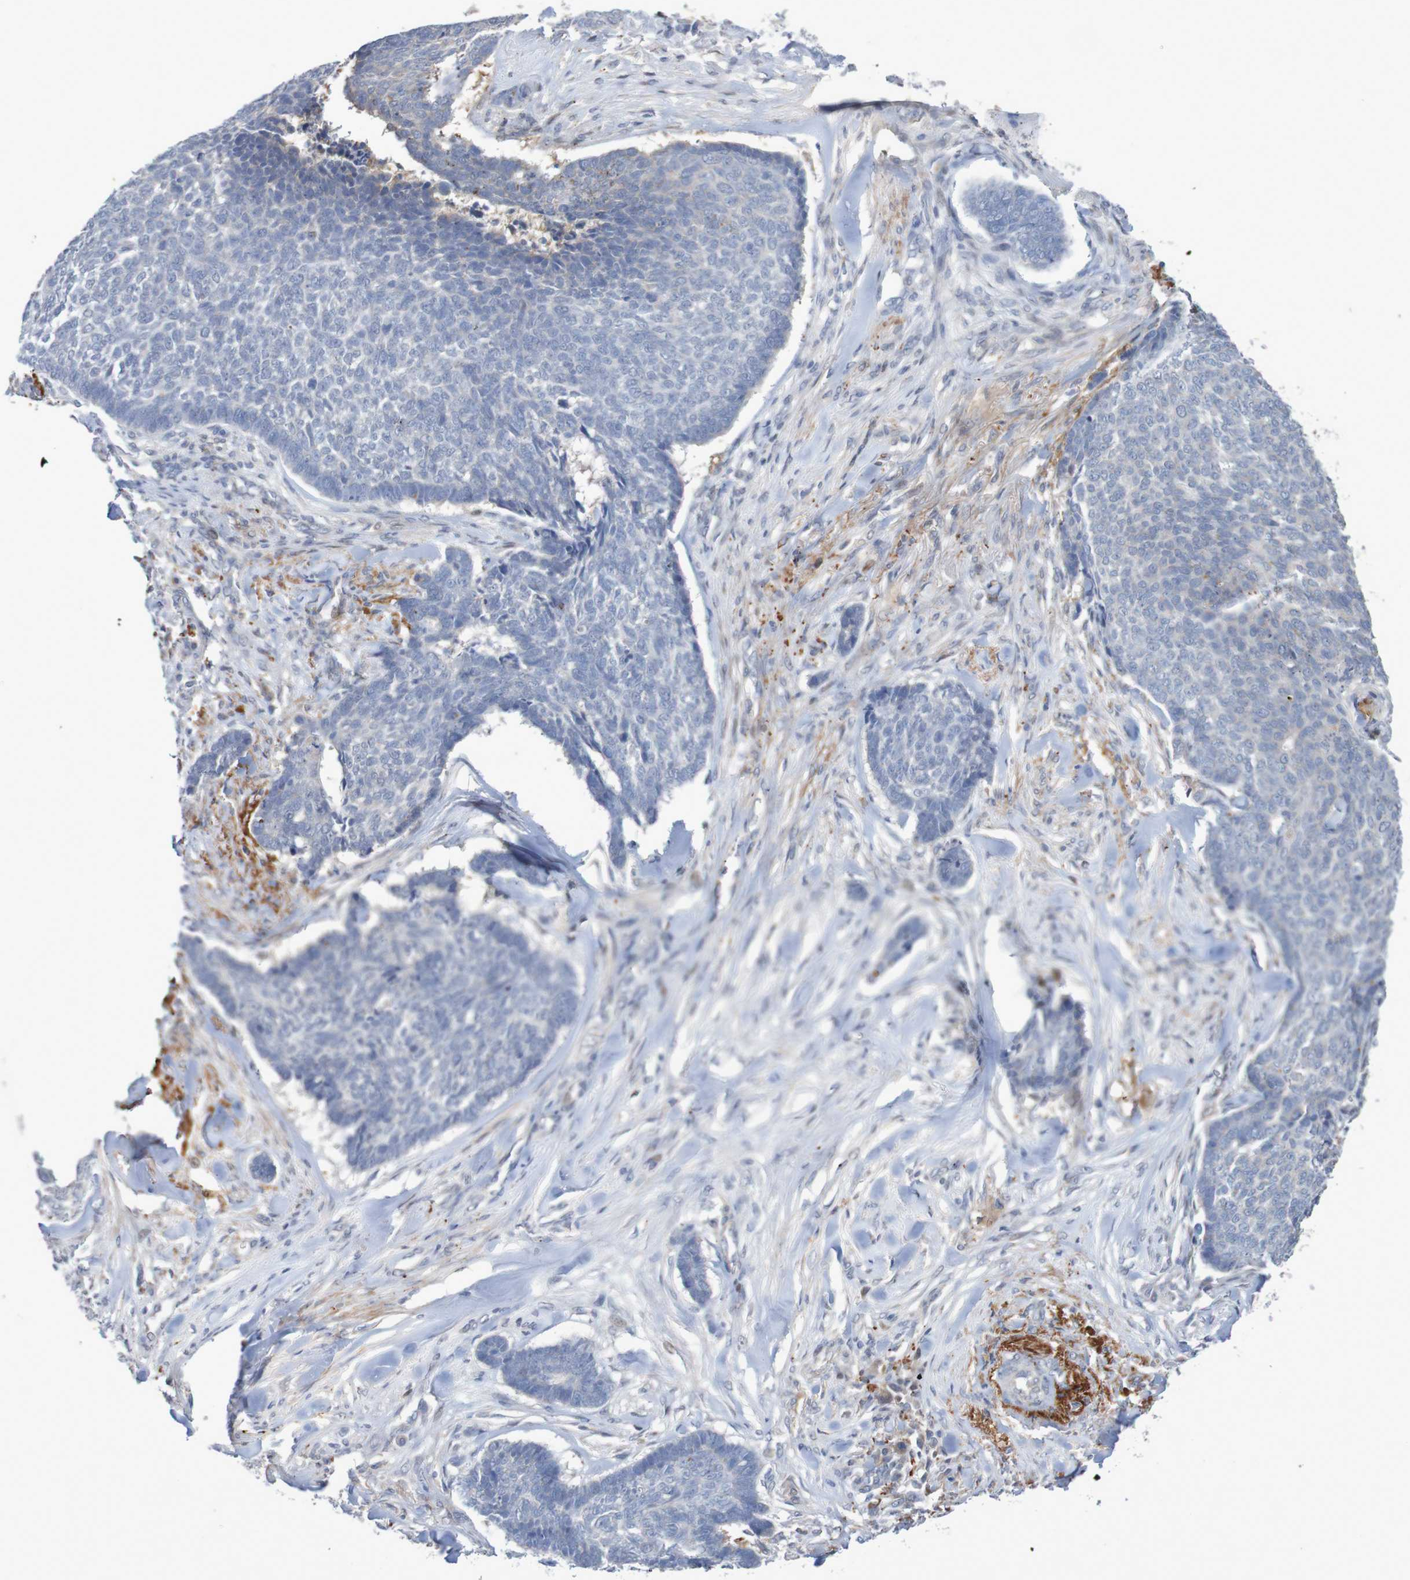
{"staining": {"intensity": "negative", "quantity": "none", "location": "none"}, "tissue": "skin cancer", "cell_type": "Tumor cells", "image_type": "cancer", "snomed": [{"axis": "morphology", "description": "Basal cell carcinoma"}, {"axis": "topography", "description": "Skin"}], "caption": "This is a histopathology image of immunohistochemistry staining of skin cancer (basal cell carcinoma), which shows no positivity in tumor cells. (DAB immunohistochemistry (IHC) visualized using brightfield microscopy, high magnification).", "gene": "FBP2", "patient": {"sex": "male", "age": 84}}